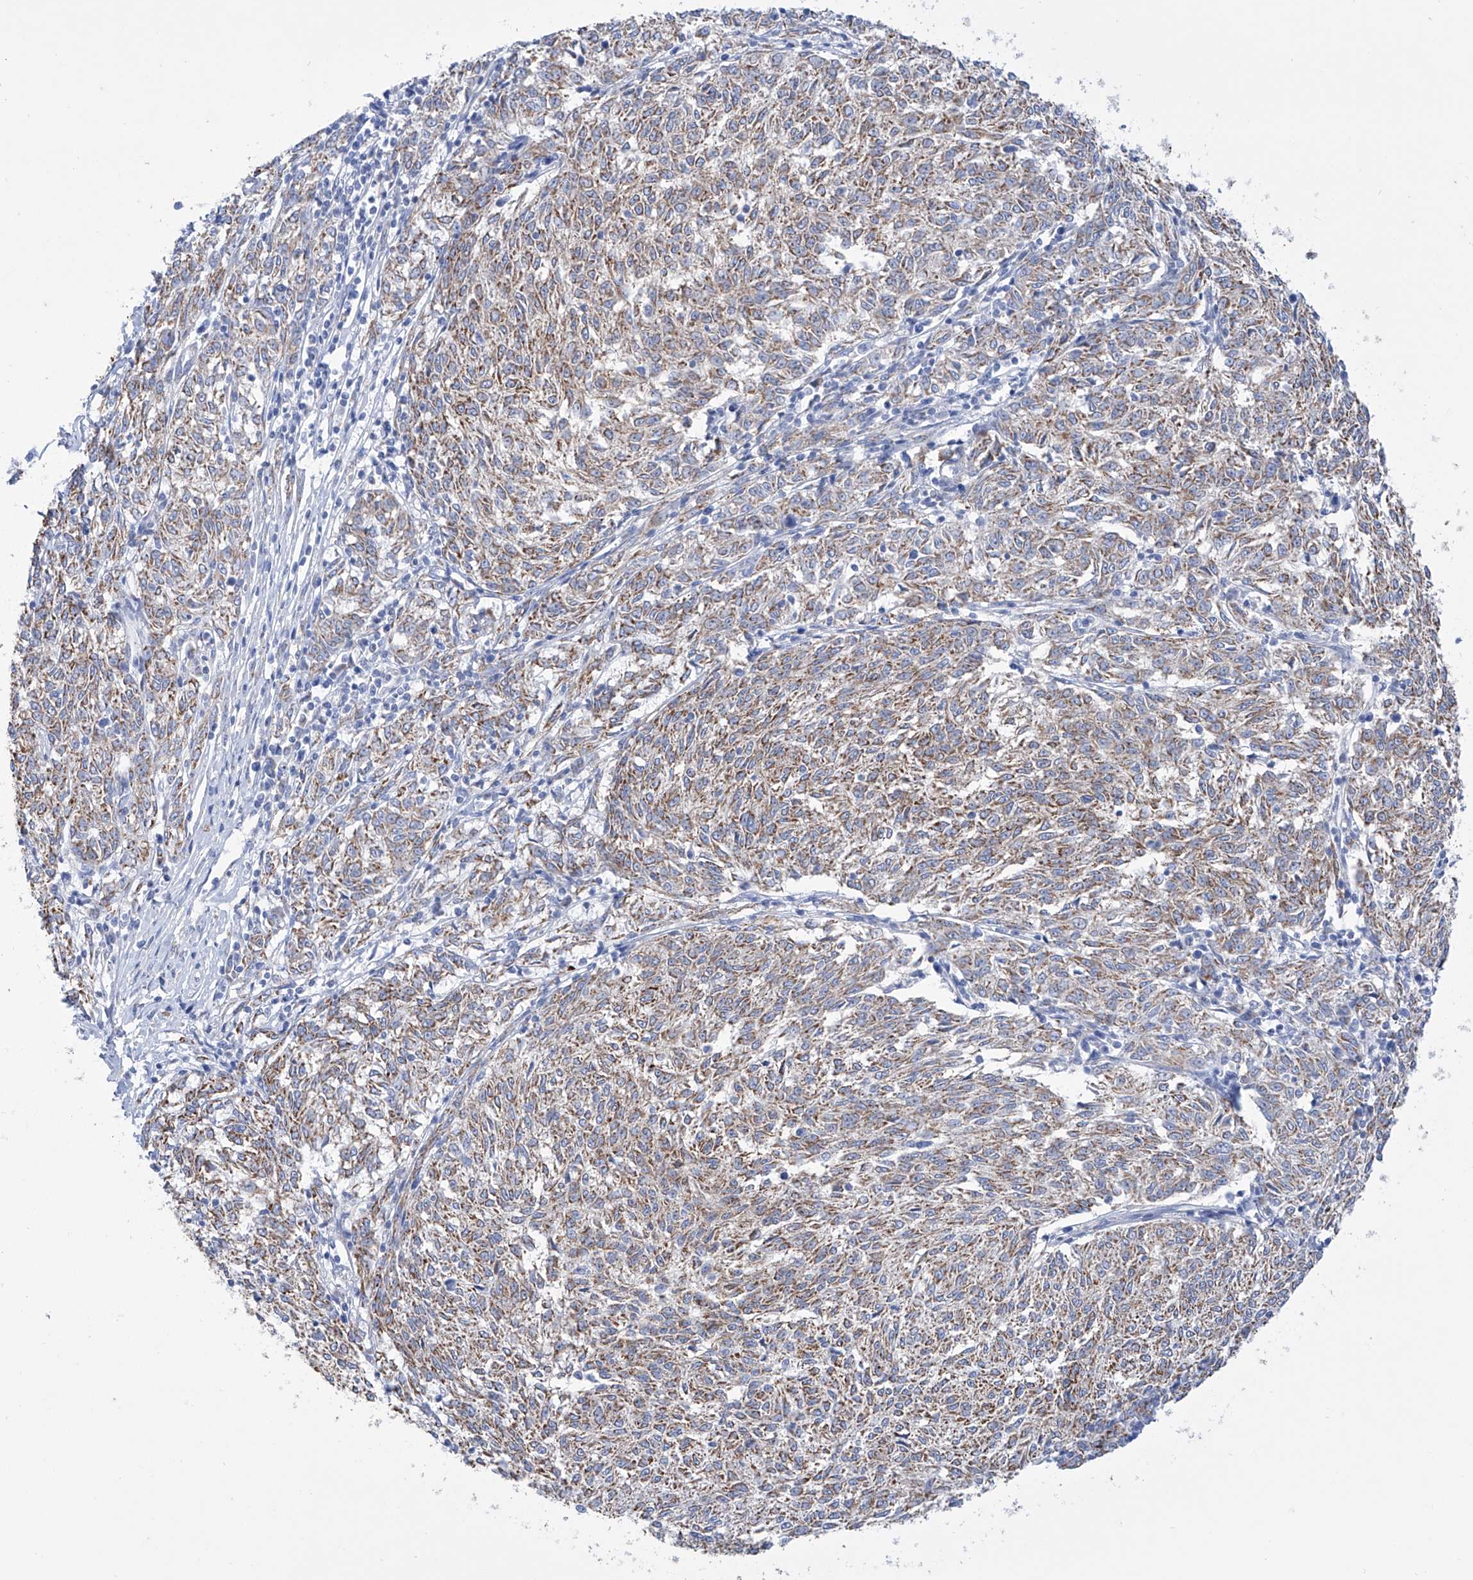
{"staining": {"intensity": "moderate", "quantity": ">75%", "location": "cytoplasmic/membranous"}, "tissue": "melanoma", "cell_type": "Tumor cells", "image_type": "cancer", "snomed": [{"axis": "morphology", "description": "Malignant melanoma, NOS"}, {"axis": "topography", "description": "Skin"}], "caption": "A medium amount of moderate cytoplasmic/membranous expression is present in about >75% of tumor cells in malignant melanoma tissue.", "gene": "ALDH6A1", "patient": {"sex": "female", "age": 72}}